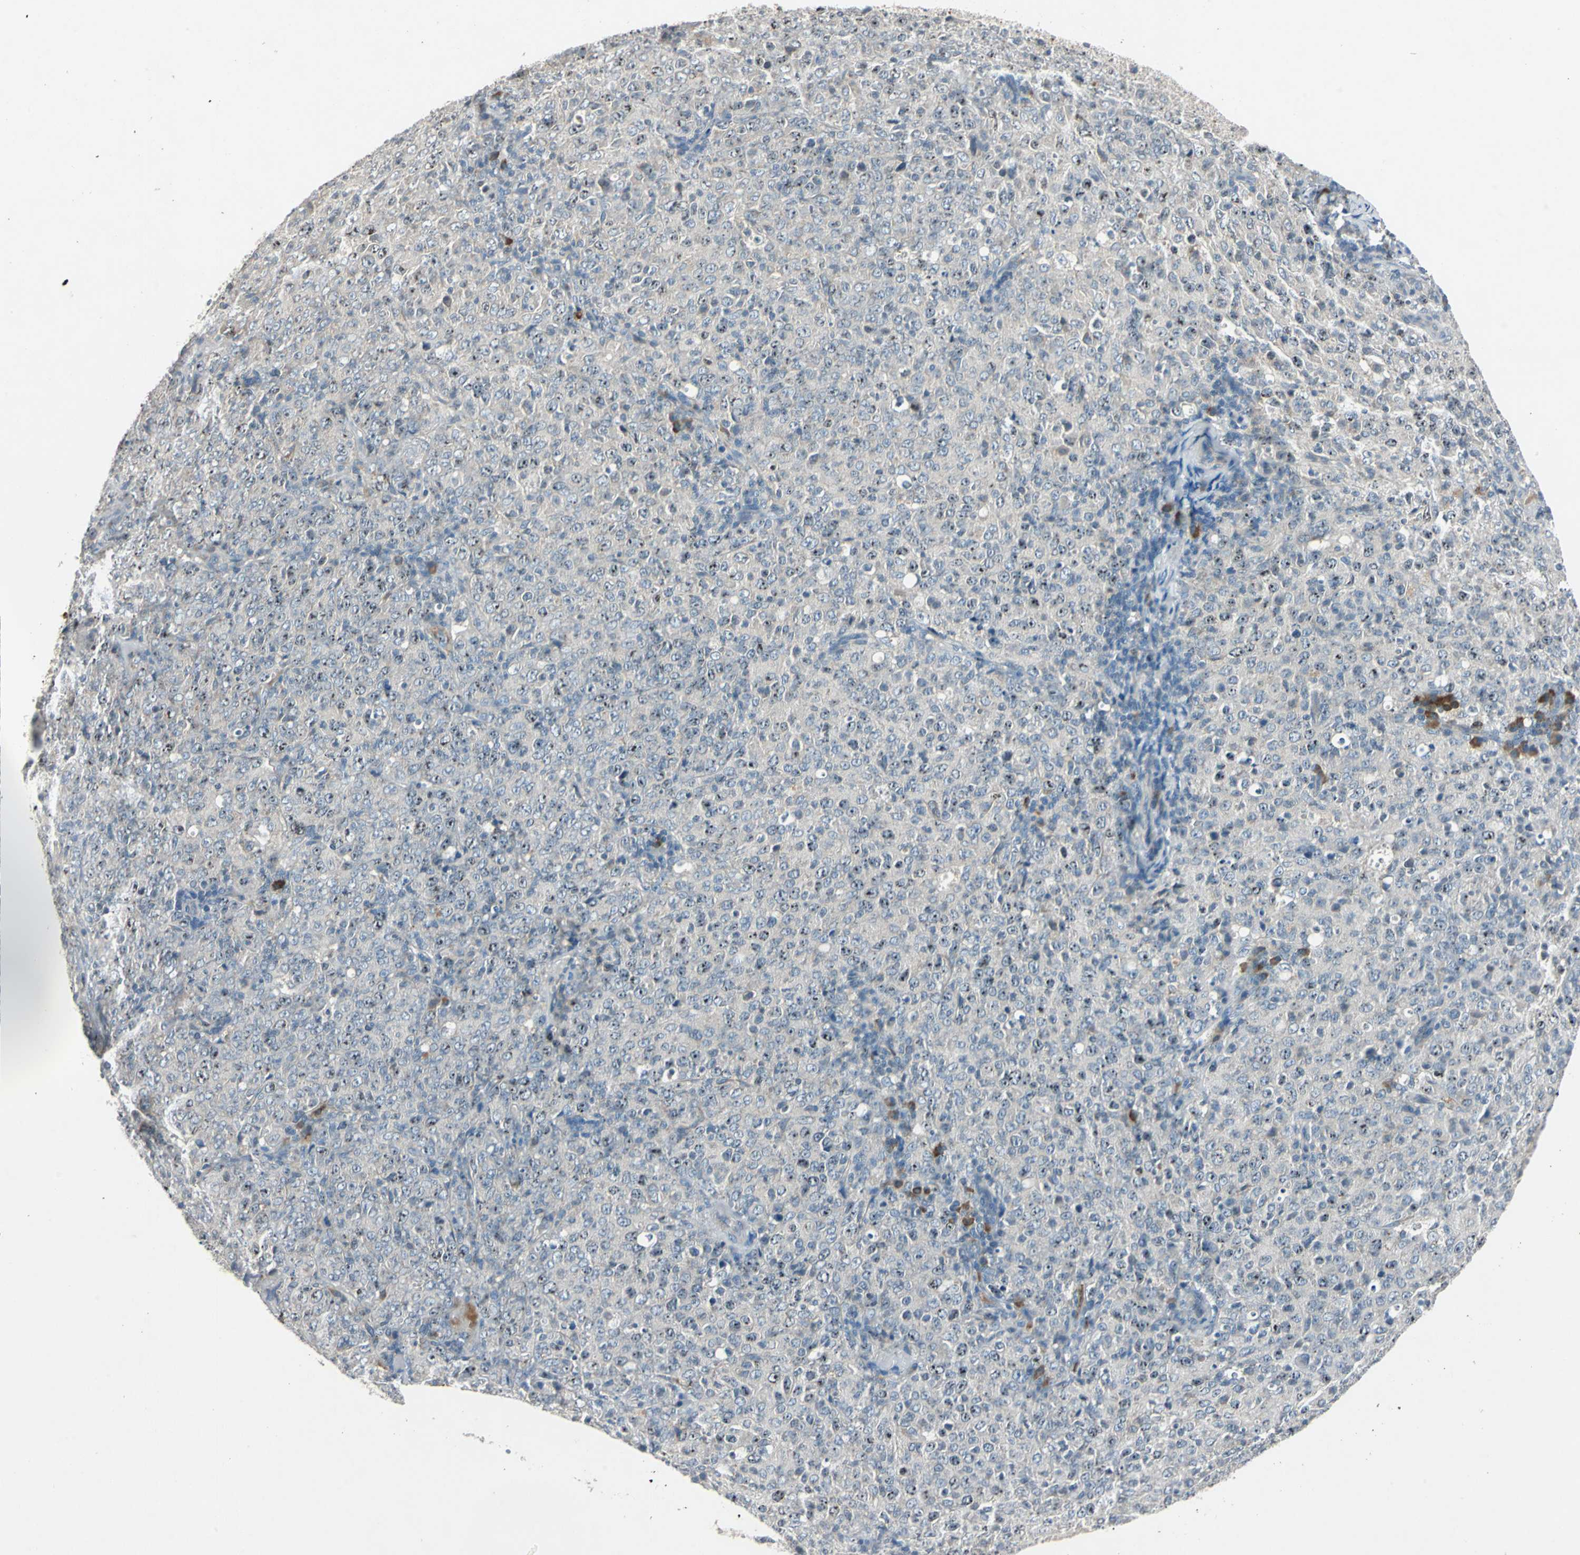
{"staining": {"intensity": "moderate", "quantity": "25%-75%", "location": "nuclear"}, "tissue": "lymphoma", "cell_type": "Tumor cells", "image_type": "cancer", "snomed": [{"axis": "morphology", "description": "Malignant lymphoma, non-Hodgkin's type, High grade"}, {"axis": "topography", "description": "Tonsil"}], "caption": "Immunohistochemical staining of human lymphoma demonstrates moderate nuclear protein positivity in about 25%-75% of tumor cells.", "gene": "SLC2A13", "patient": {"sex": "female", "age": 36}}